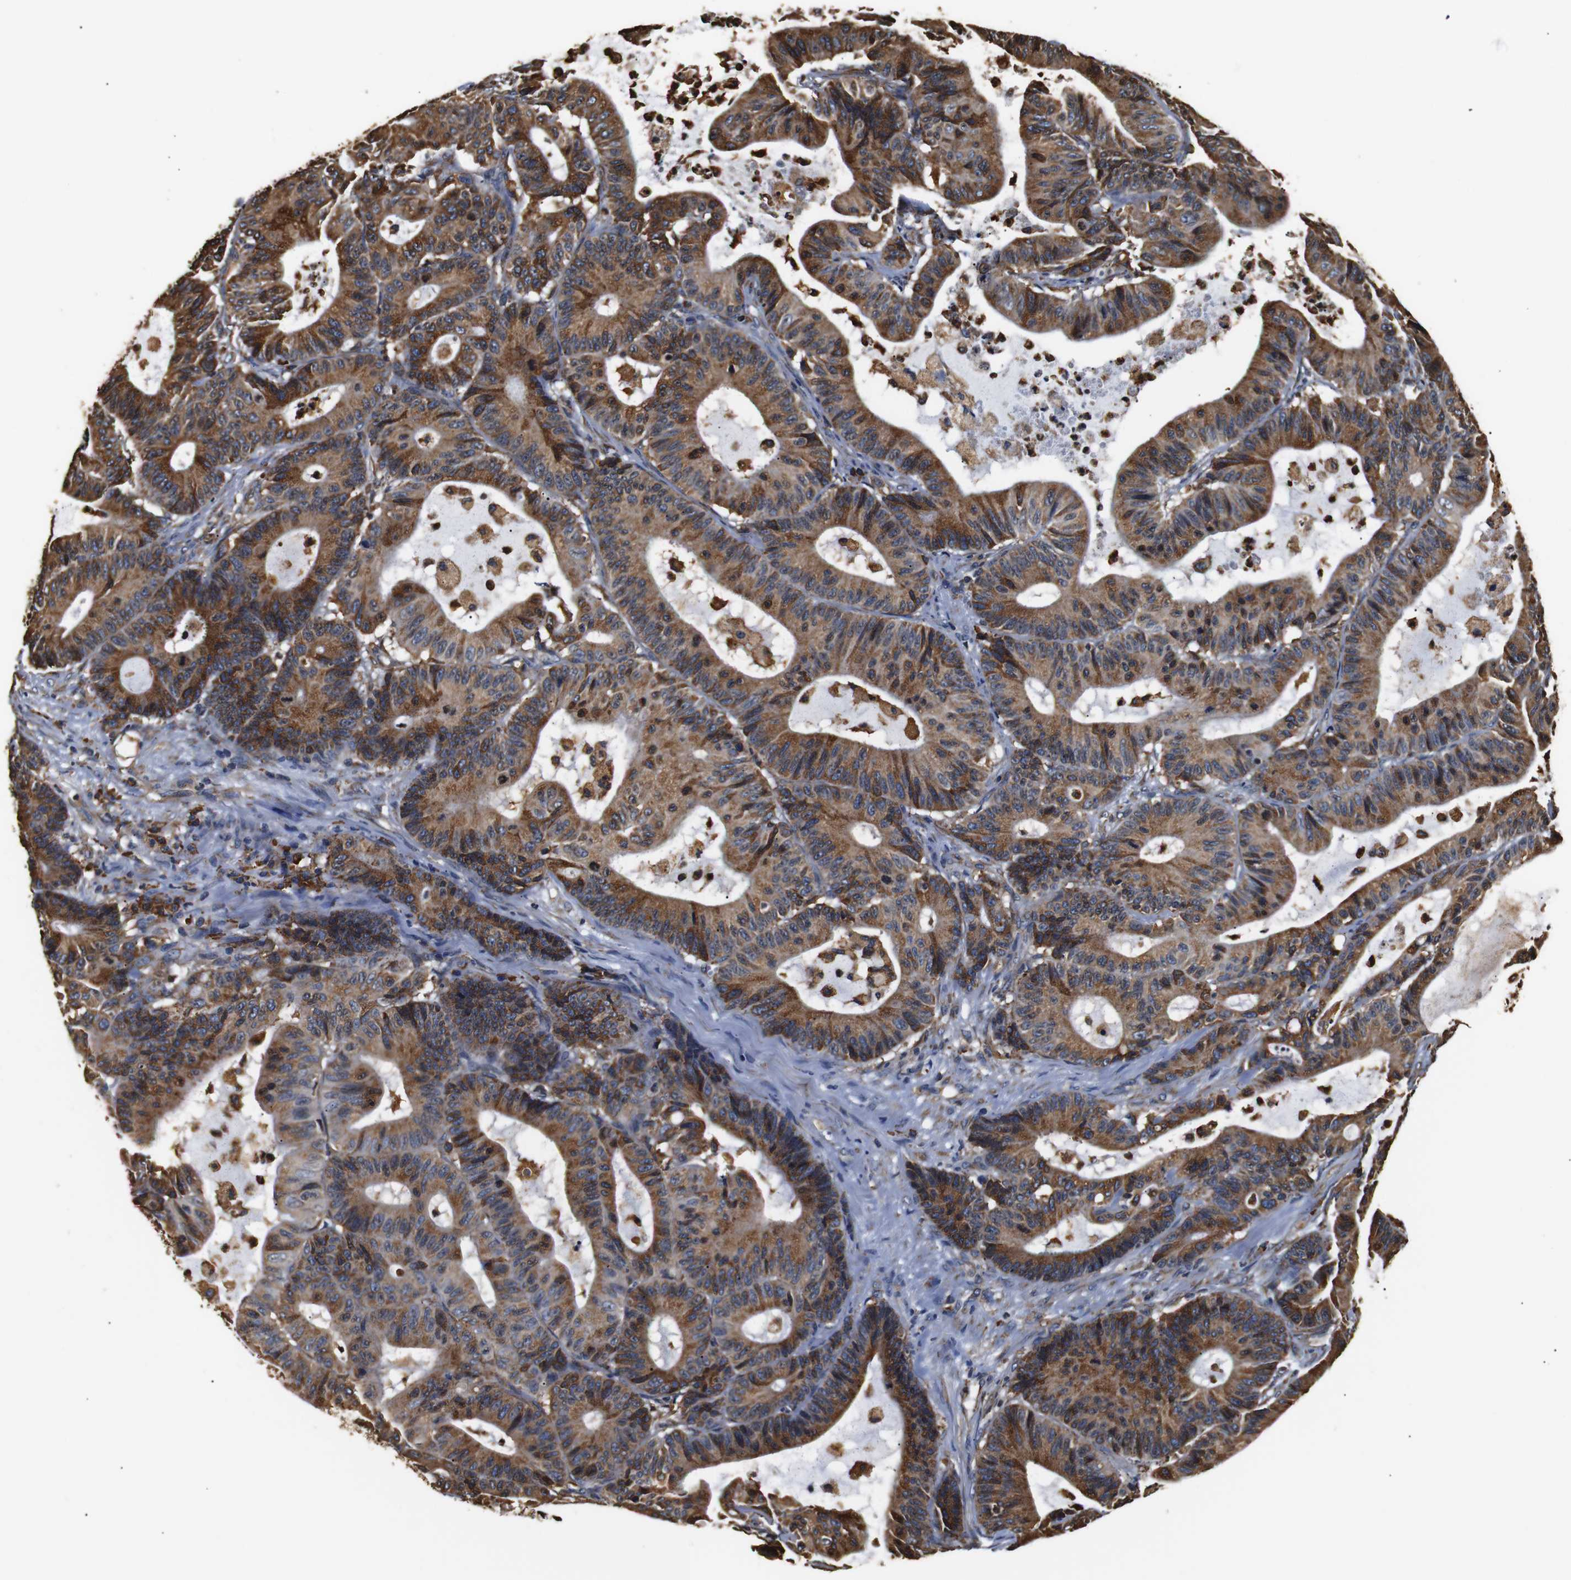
{"staining": {"intensity": "moderate", "quantity": ">75%", "location": "cytoplasmic/membranous"}, "tissue": "colorectal cancer", "cell_type": "Tumor cells", "image_type": "cancer", "snomed": [{"axis": "morphology", "description": "Adenocarcinoma, NOS"}, {"axis": "topography", "description": "Colon"}], "caption": "Adenocarcinoma (colorectal) tissue exhibits moderate cytoplasmic/membranous expression in approximately >75% of tumor cells, visualized by immunohistochemistry.", "gene": "HHIP", "patient": {"sex": "female", "age": 84}}